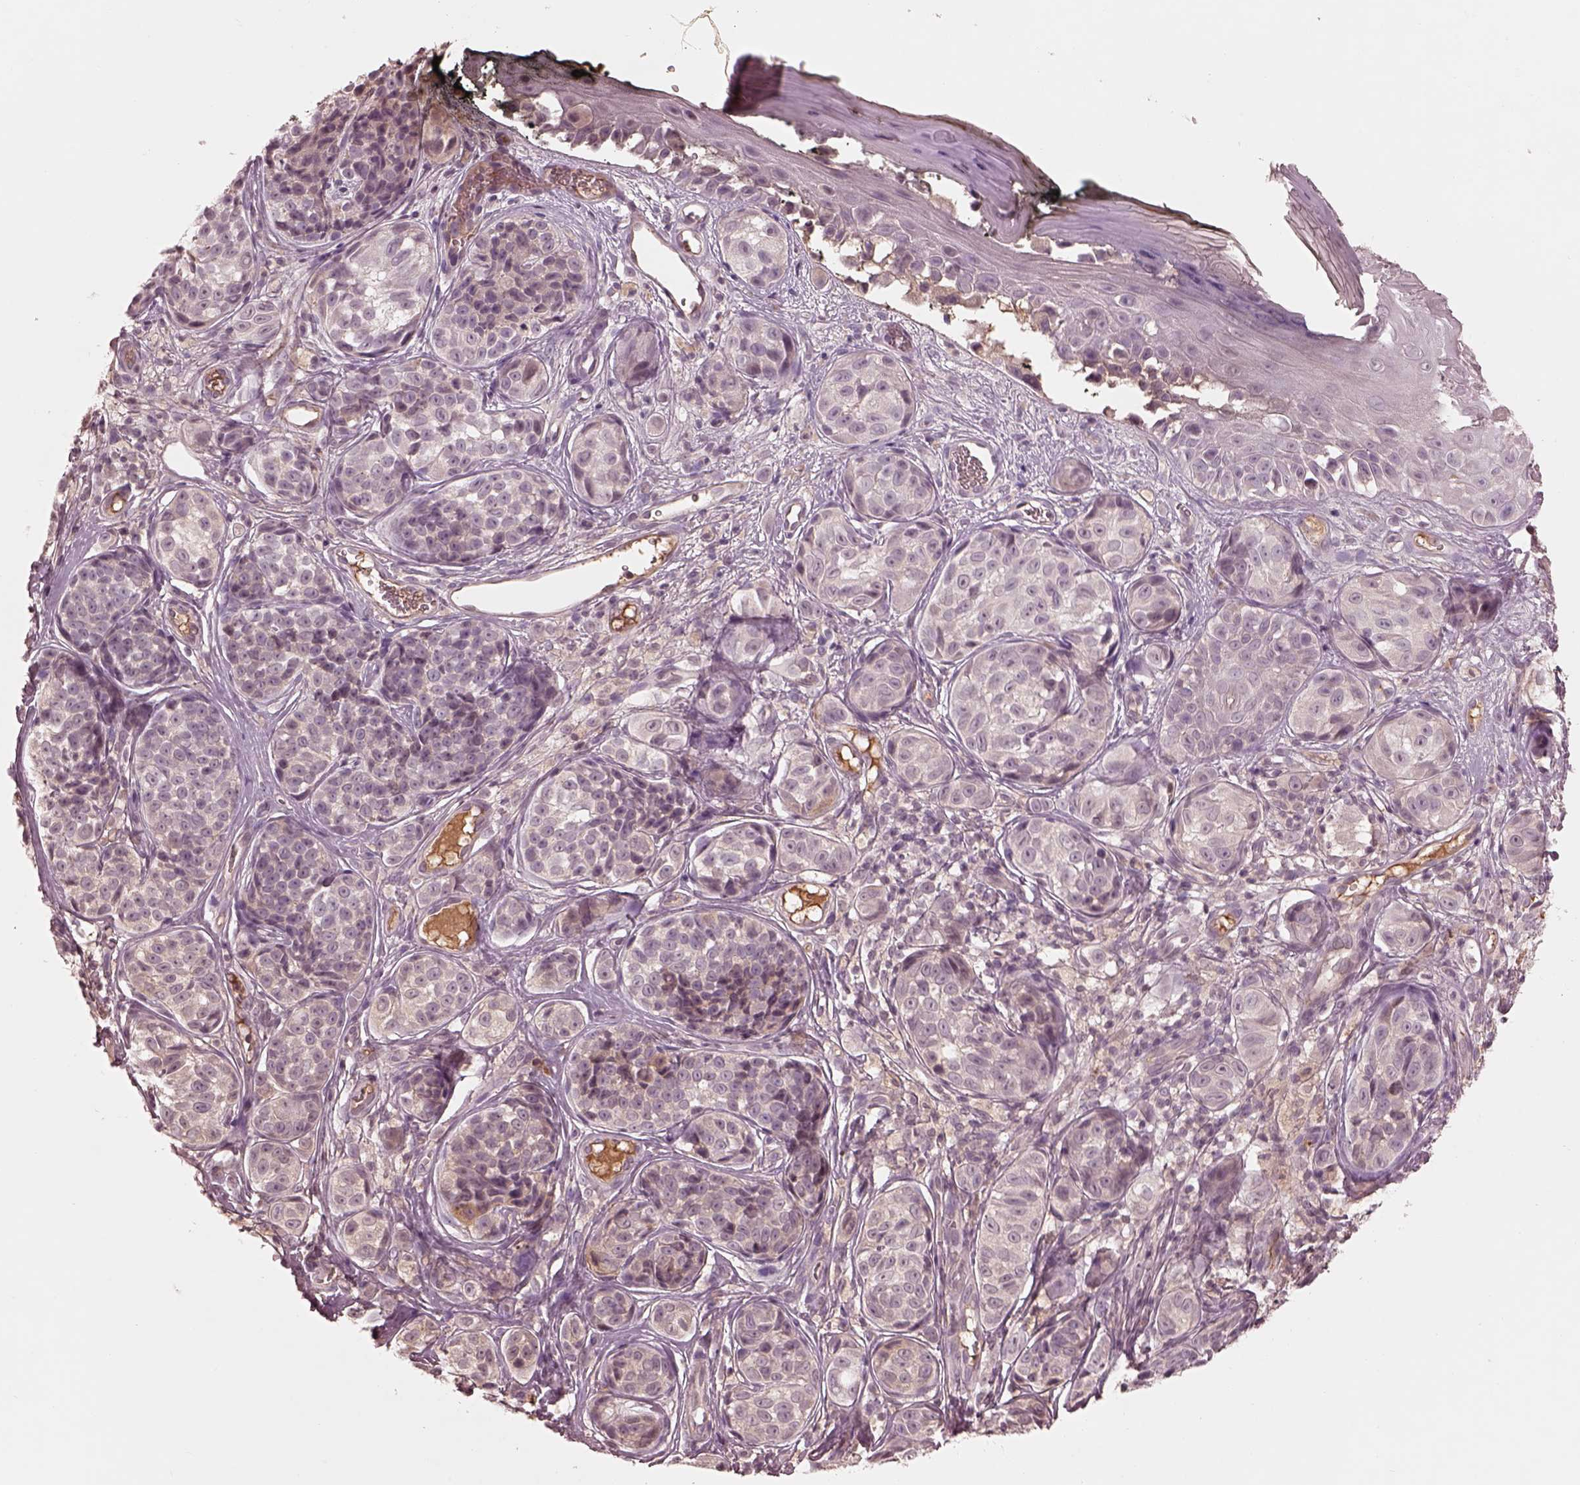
{"staining": {"intensity": "negative", "quantity": "none", "location": "none"}, "tissue": "melanoma", "cell_type": "Tumor cells", "image_type": "cancer", "snomed": [{"axis": "morphology", "description": "Malignant melanoma, NOS"}, {"axis": "topography", "description": "Skin"}], "caption": "Histopathology image shows no significant protein positivity in tumor cells of malignant melanoma. (DAB (3,3'-diaminobenzidine) immunohistochemistry with hematoxylin counter stain).", "gene": "TF", "patient": {"sex": "male", "age": 48}}